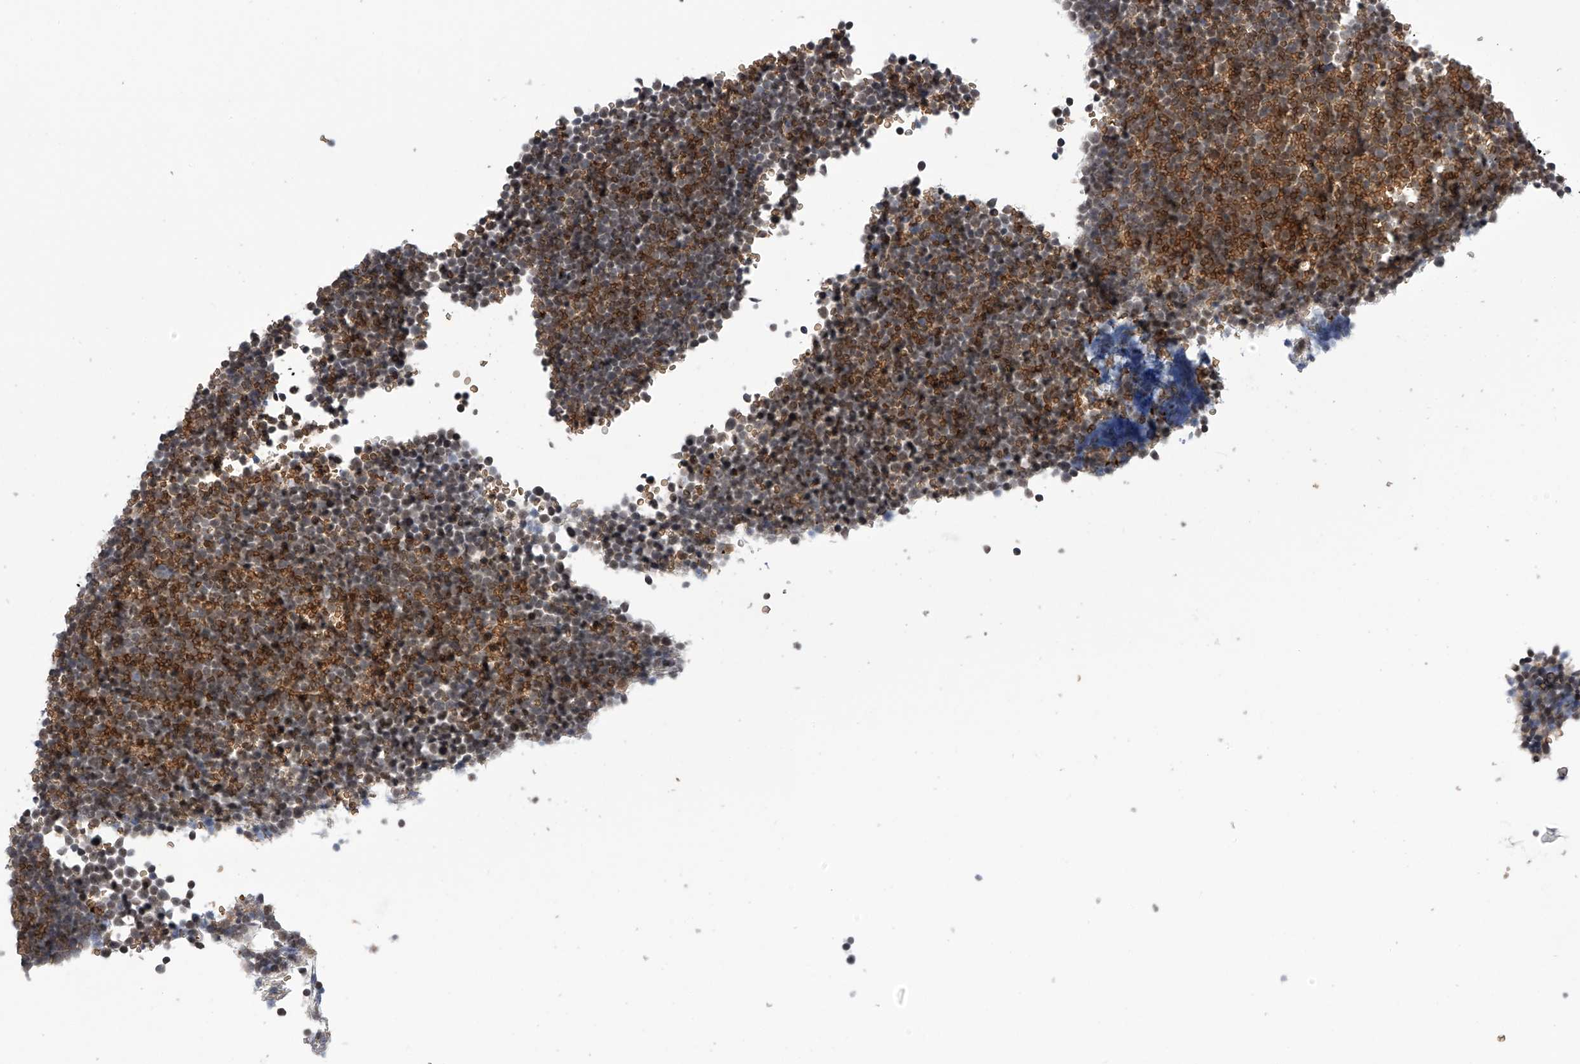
{"staining": {"intensity": "moderate", "quantity": "<25%", "location": "cytoplasmic/membranous"}, "tissue": "lymphoma", "cell_type": "Tumor cells", "image_type": "cancer", "snomed": [{"axis": "morphology", "description": "Malignant lymphoma, non-Hodgkin's type, High grade"}, {"axis": "topography", "description": "Lymph node"}], "caption": "Human lymphoma stained for a protein (brown) demonstrates moderate cytoplasmic/membranous positive positivity in about <25% of tumor cells.", "gene": "SPOCK1", "patient": {"sex": "male", "age": 13}}